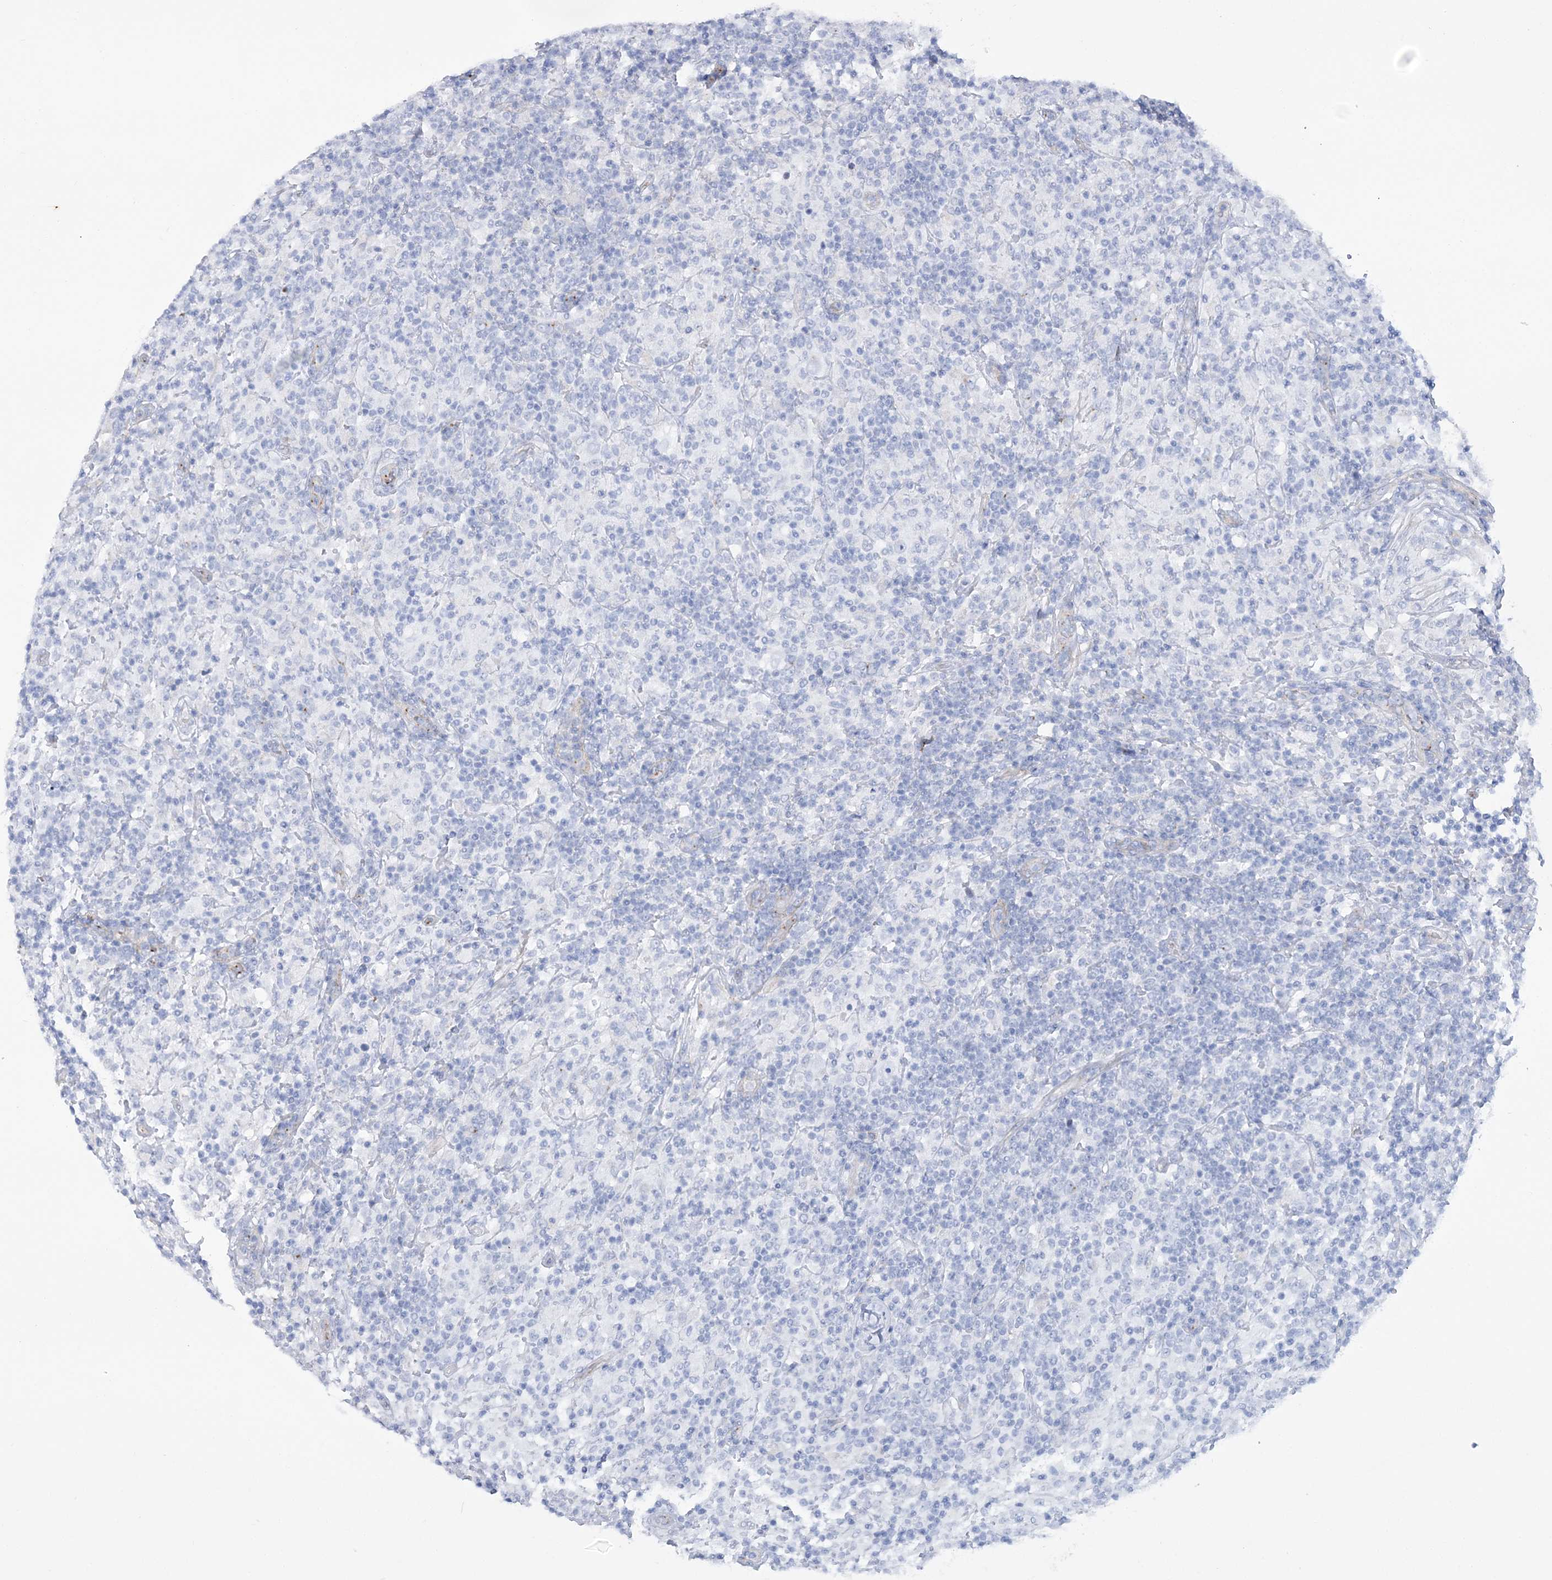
{"staining": {"intensity": "negative", "quantity": "none", "location": "none"}, "tissue": "lymphoma", "cell_type": "Tumor cells", "image_type": "cancer", "snomed": [{"axis": "morphology", "description": "Hodgkin's disease, NOS"}, {"axis": "topography", "description": "Lymph node"}], "caption": "Tumor cells are negative for protein expression in human Hodgkin's disease. (Brightfield microscopy of DAB (3,3'-diaminobenzidine) immunohistochemistry at high magnification).", "gene": "RAB11FIP5", "patient": {"sex": "male", "age": 70}}